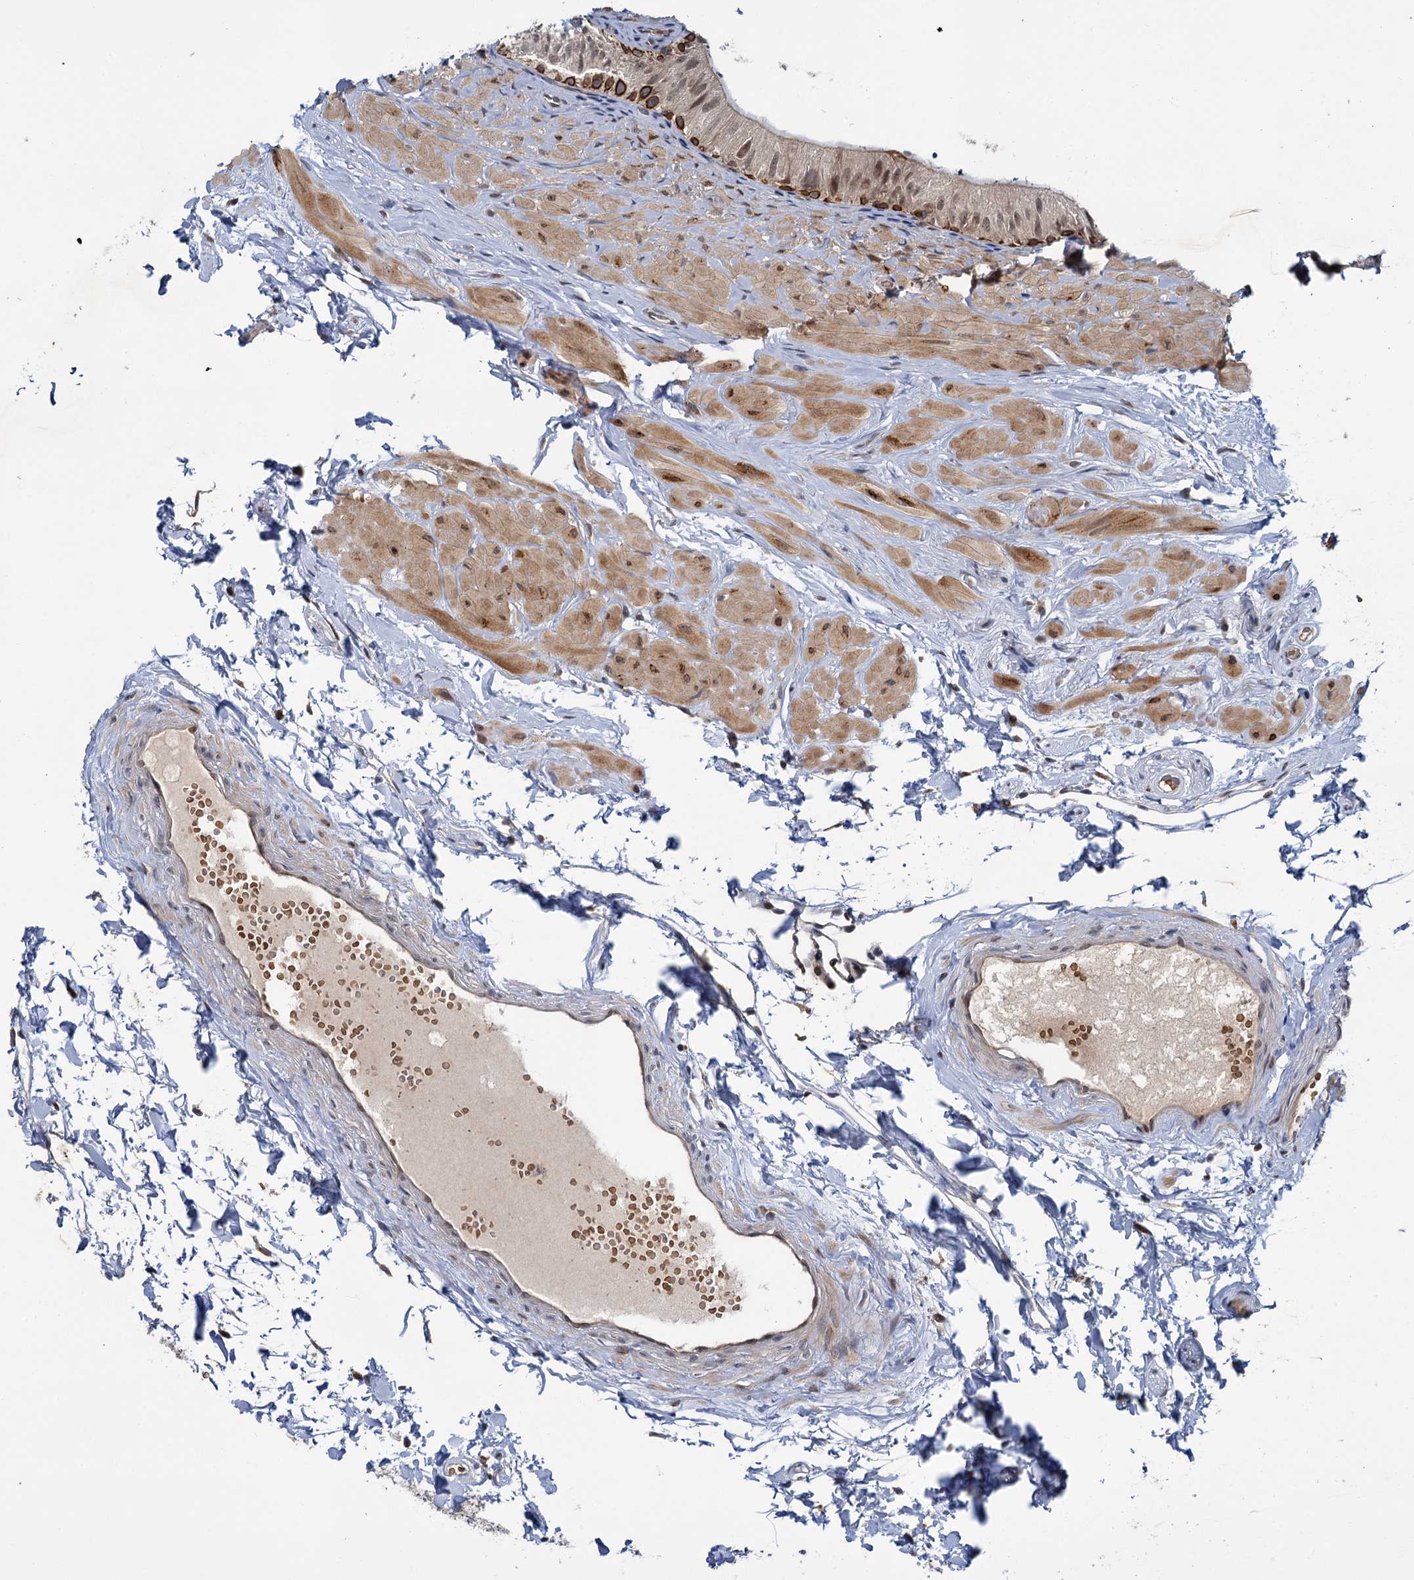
{"staining": {"intensity": "strong", "quantity": "<25%", "location": "cytoplasmic/membranous"}, "tissue": "epididymis", "cell_type": "Glandular cells", "image_type": "normal", "snomed": [{"axis": "morphology", "description": "Normal tissue, NOS"}, {"axis": "topography", "description": "Epididymis"}], "caption": "The micrograph shows a brown stain indicating the presence of a protein in the cytoplasmic/membranous of glandular cells in epididymis.", "gene": "APBA2", "patient": {"sex": "male", "age": 50}}